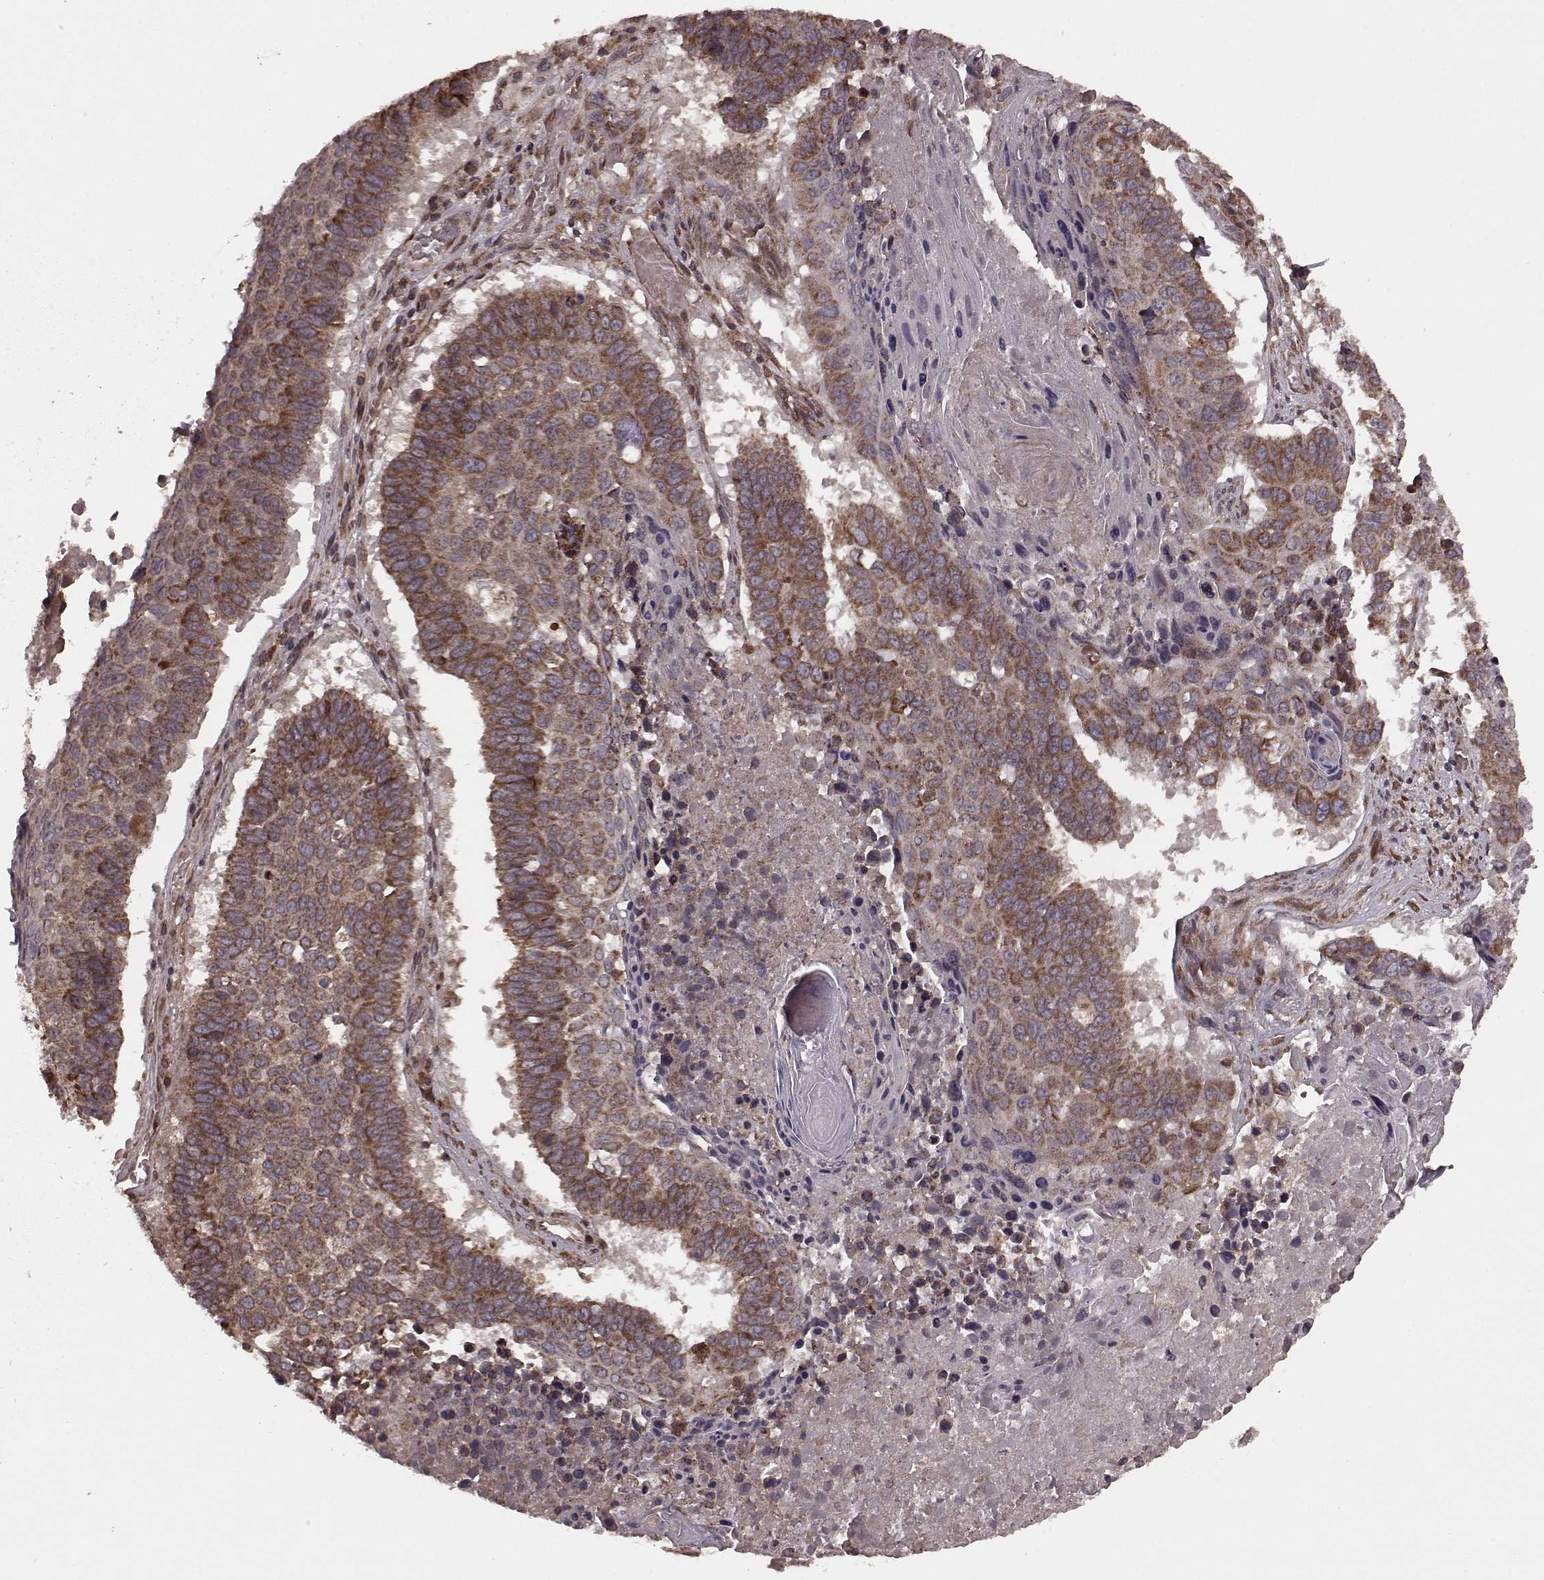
{"staining": {"intensity": "strong", "quantity": ">75%", "location": "cytoplasmic/membranous"}, "tissue": "lung cancer", "cell_type": "Tumor cells", "image_type": "cancer", "snomed": [{"axis": "morphology", "description": "Squamous cell carcinoma, NOS"}, {"axis": "topography", "description": "Lung"}], "caption": "Lung cancer stained for a protein reveals strong cytoplasmic/membranous positivity in tumor cells.", "gene": "AGPAT1", "patient": {"sex": "male", "age": 73}}